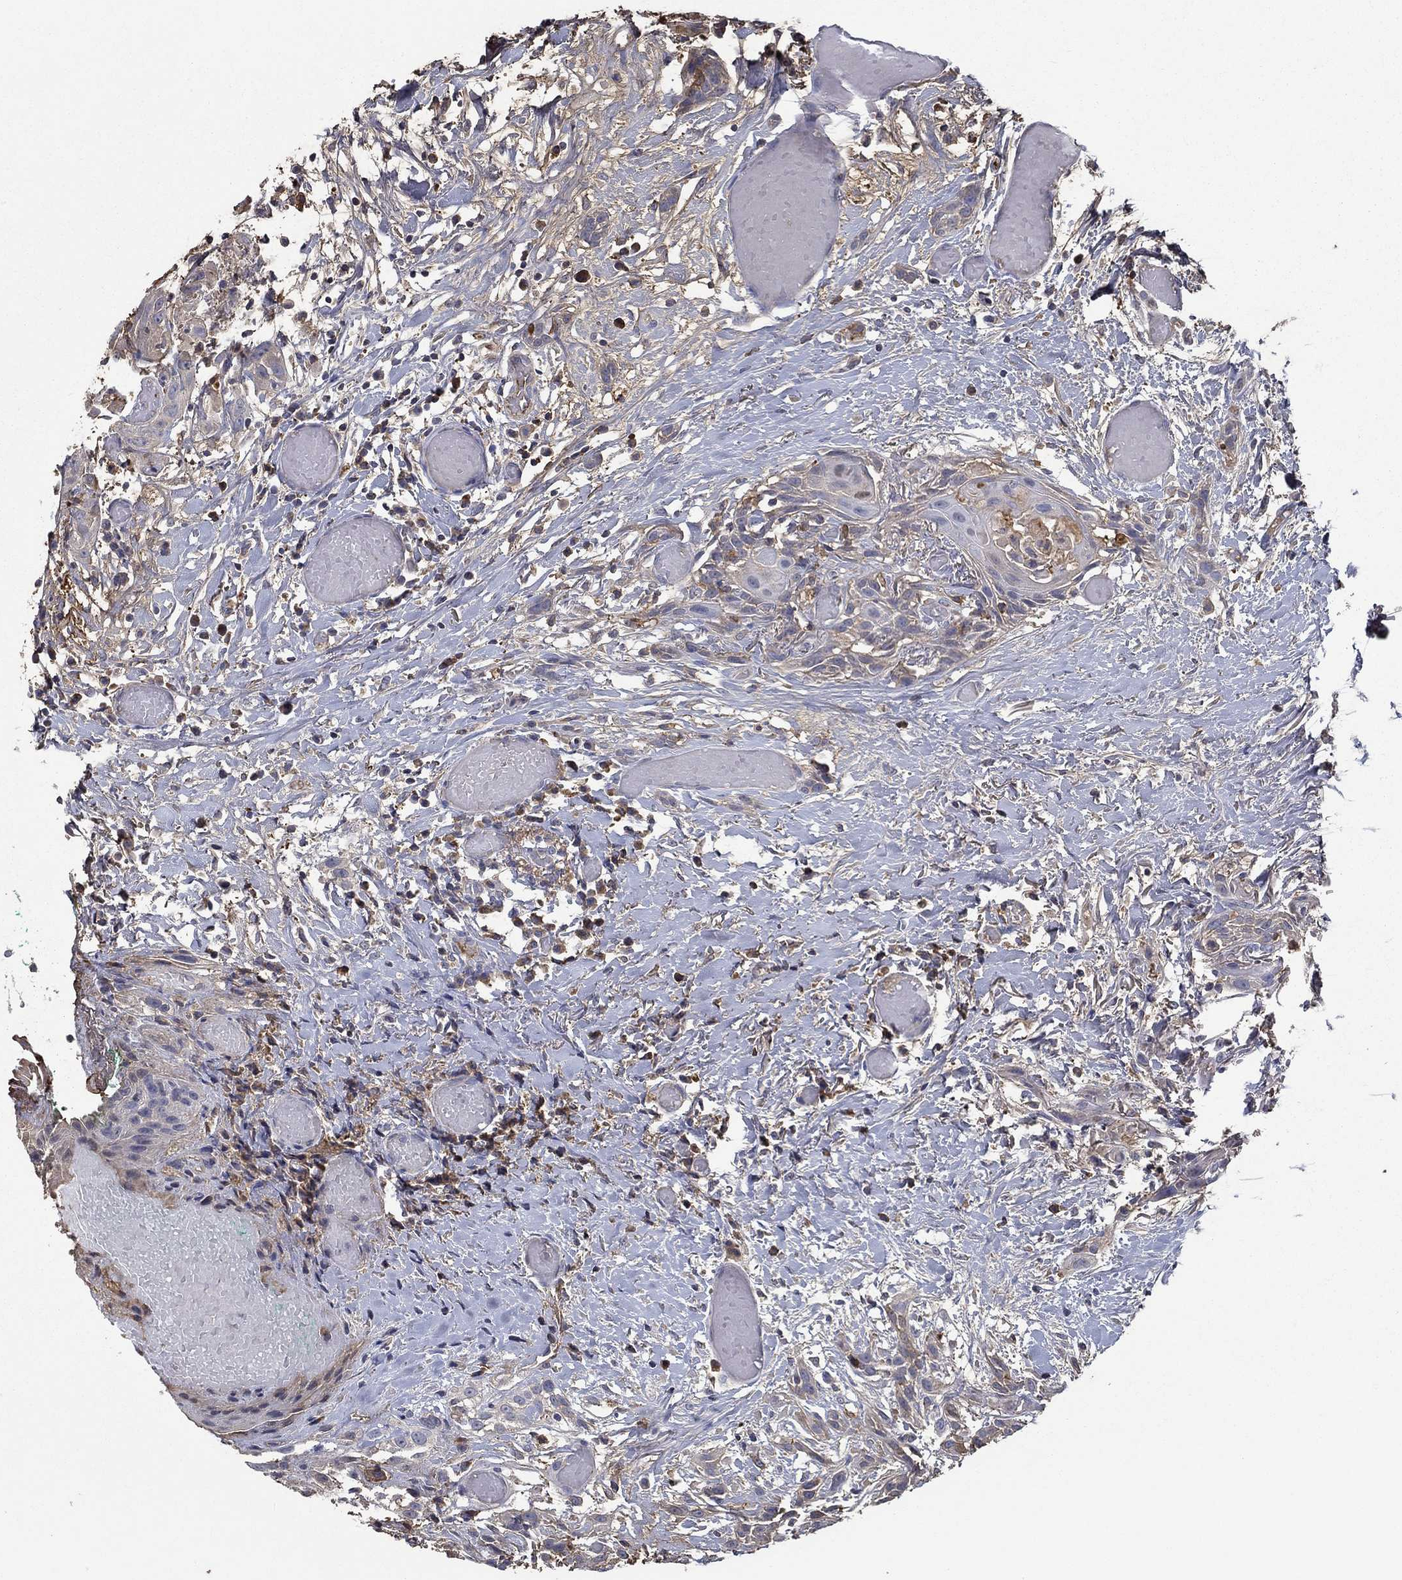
{"staining": {"intensity": "negative", "quantity": "none", "location": "none"}, "tissue": "head and neck cancer", "cell_type": "Tumor cells", "image_type": "cancer", "snomed": [{"axis": "morphology", "description": "Normal tissue, NOS"}, {"axis": "morphology", "description": "Squamous cell carcinoma, NOS"}, {"axis": "topography", "description": "Oral tissue"}, {"axis": "topography", "description": "Salivary gland"}, {"axis": "topography", "description": "Head-Neck"}], "caption": "Head and neck cancer stained for a protein using immunohistochemistry exhibits no positivity tumor cells.", "gene": "IL10", "patient": {"sex": "female", "age": 62}}